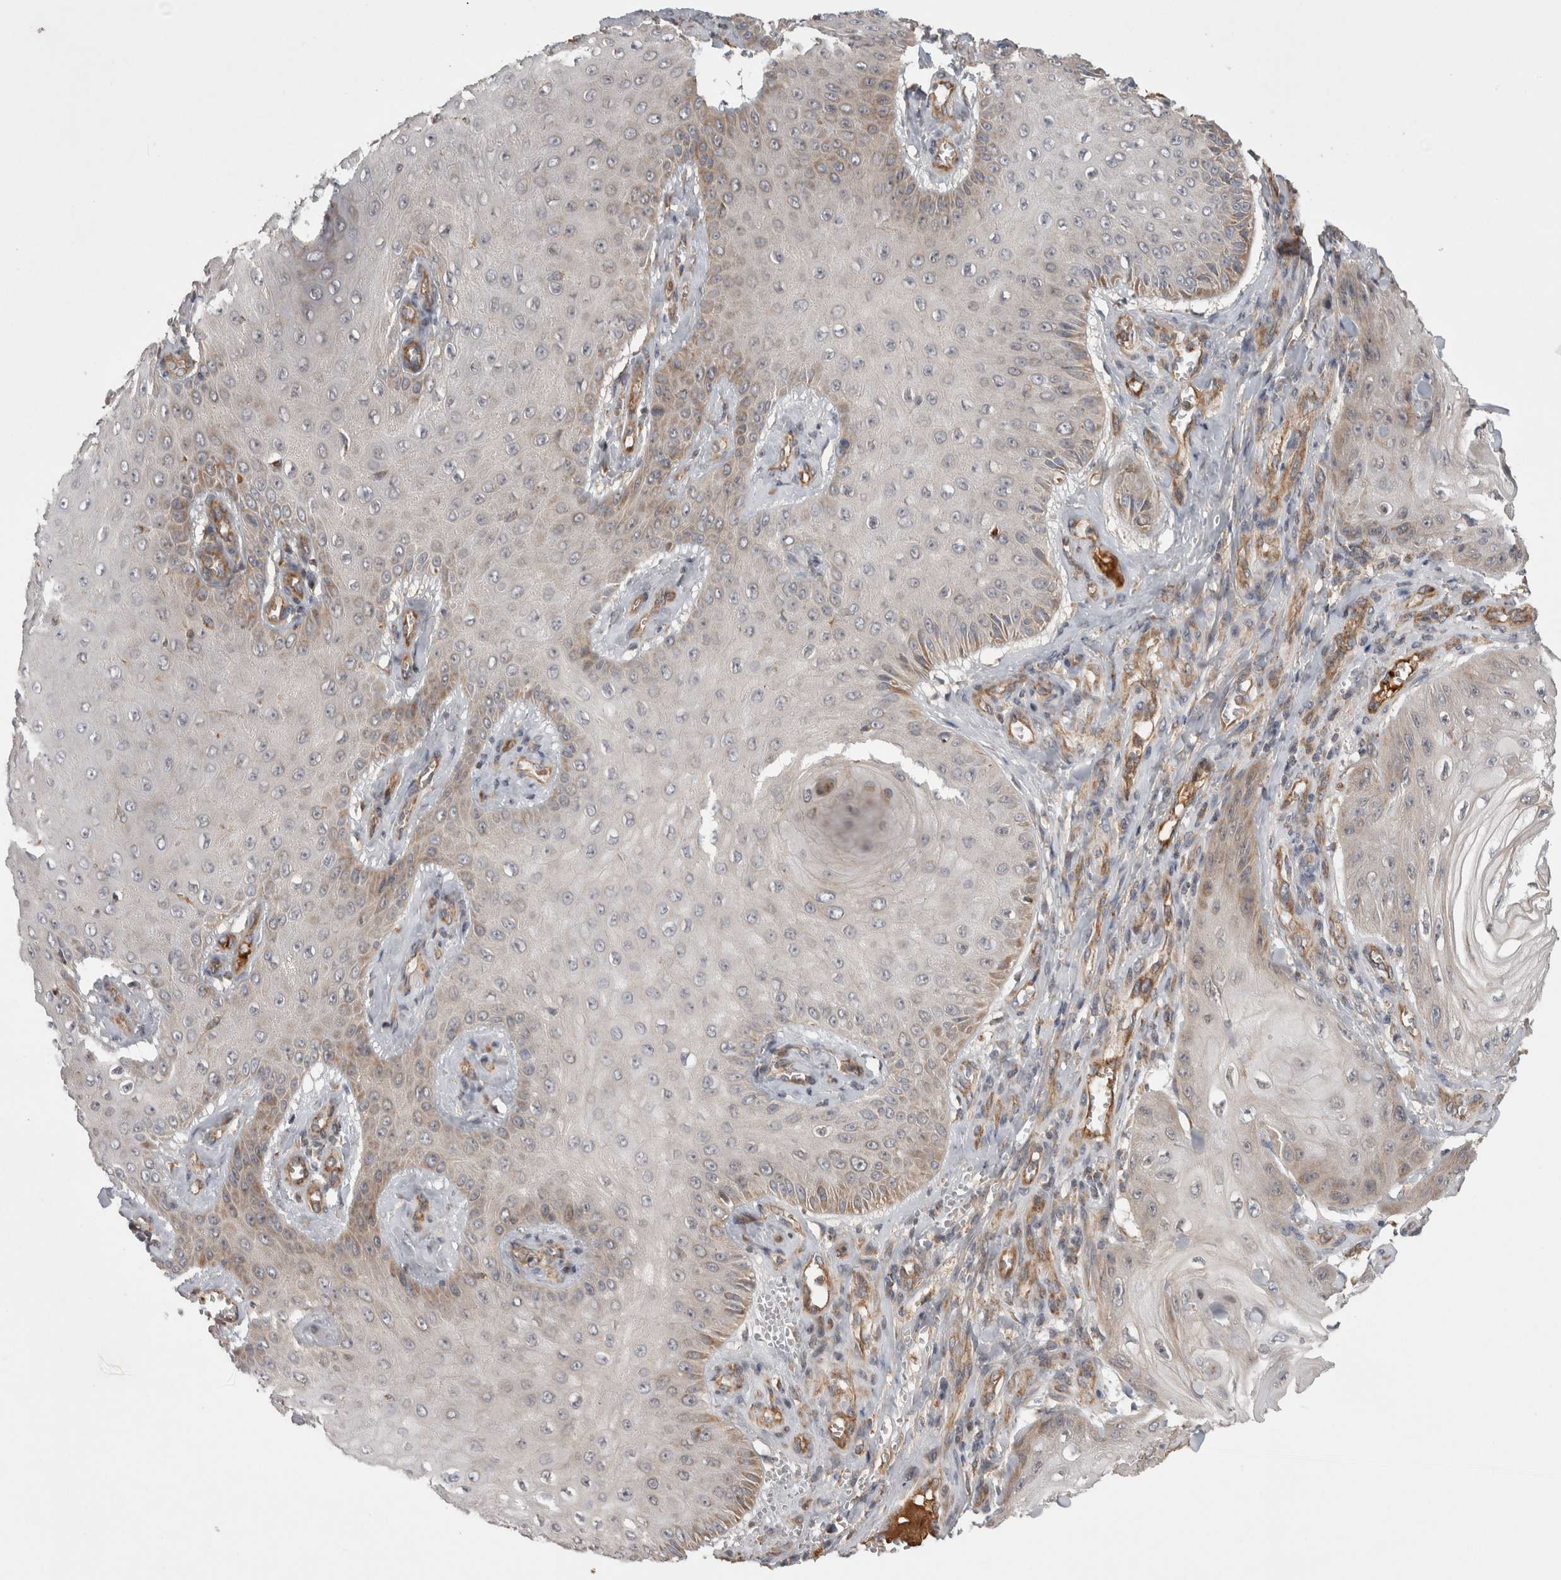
{"staining": {"intensity": "weak", "quantity": "<25%", "location": "cytoplasmic/membranous"}, "tissue": "skin cancer", "cell_type": "Tumor cells", "image_type": "cancer", "snomed": [{"axis": "morphology", "description": "Squamous cell carcinoma, NOS"}, {"axis": "topography", "description": "Skin"}], "caption": "Tumor cells show no significant protein positivity in skin squamous cell carcinoma.", "gene": "DARS2", "patient": {"sex": "male", "age": 74}}